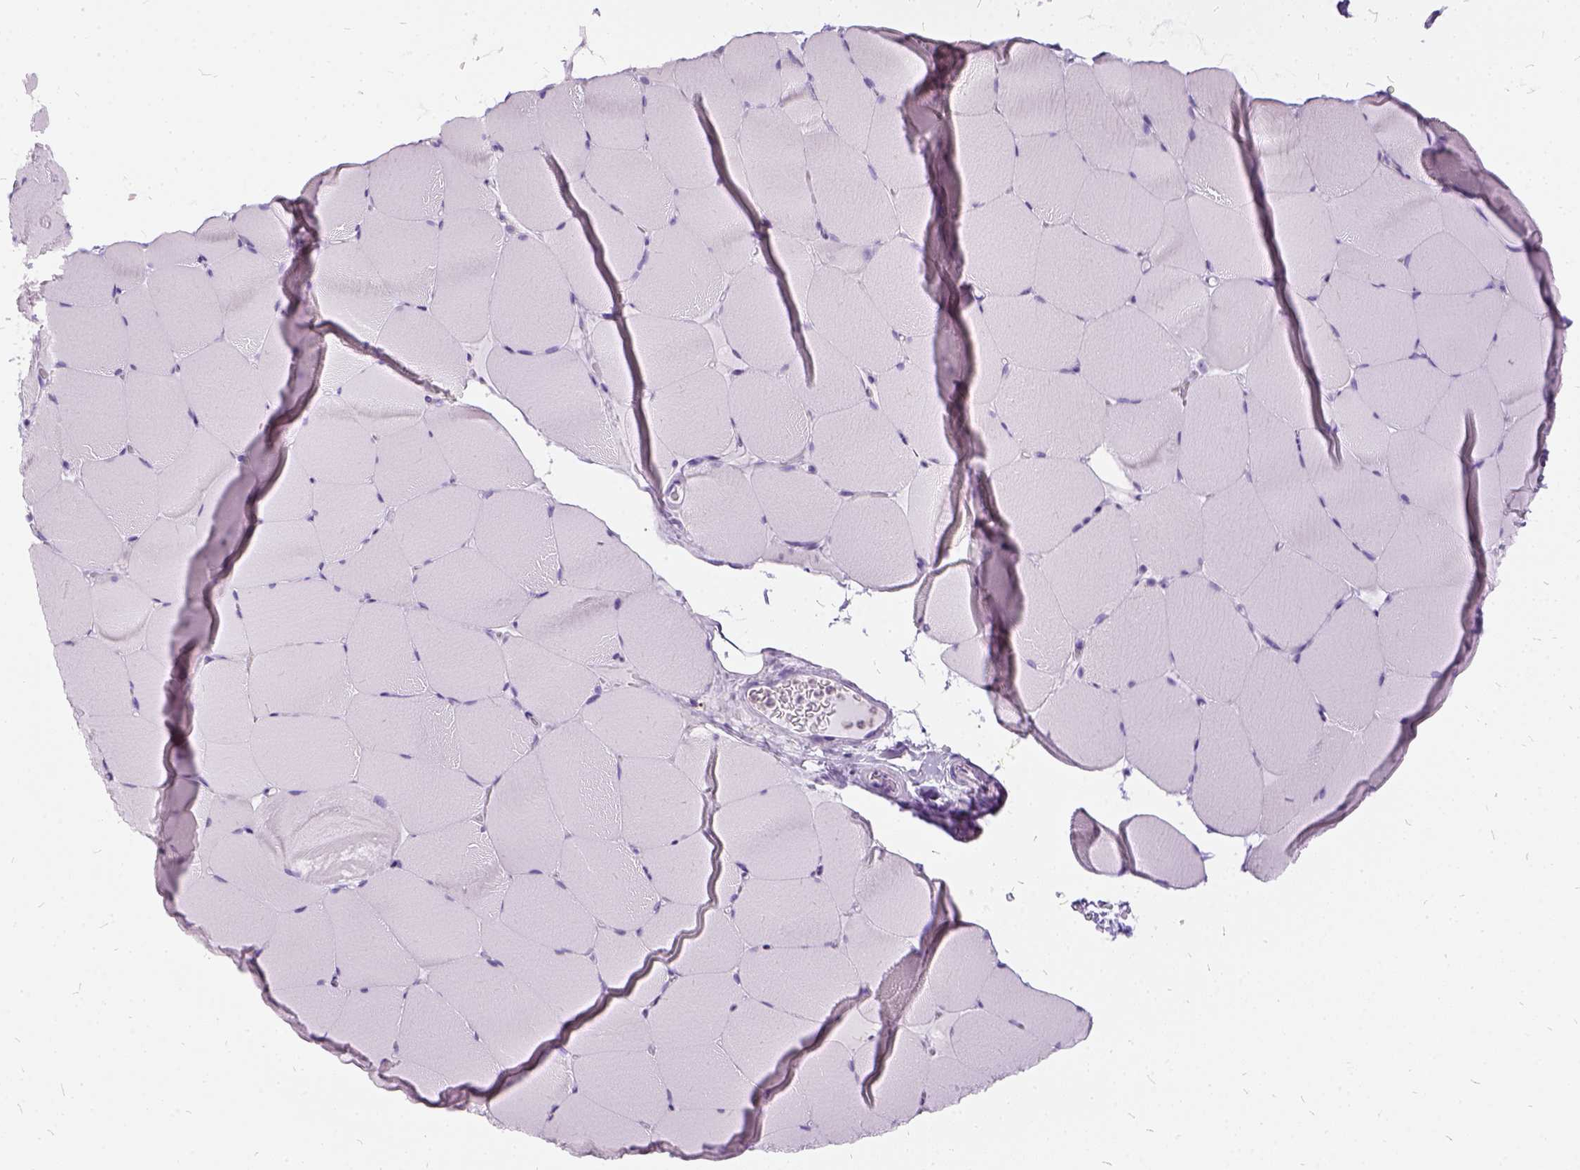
{"staining": {"intensity": "negative", "quantity": "none", "location": "none"}, "tissue": "skeletal muscle", "cell_type": "Myocytes", "image_type": "normal", "snomed": [{"axis": "morphology", "description": "Normal tissue, NOS"}, {"axis": "topography", "description": "Skeletal muscle"}], "caption": "Protein analysis of unremarkable skeletal muscle demonstrates no significant staining in myocytes.", "gene": "FDX1", "patient": {"sex": "female", "age": 37}}